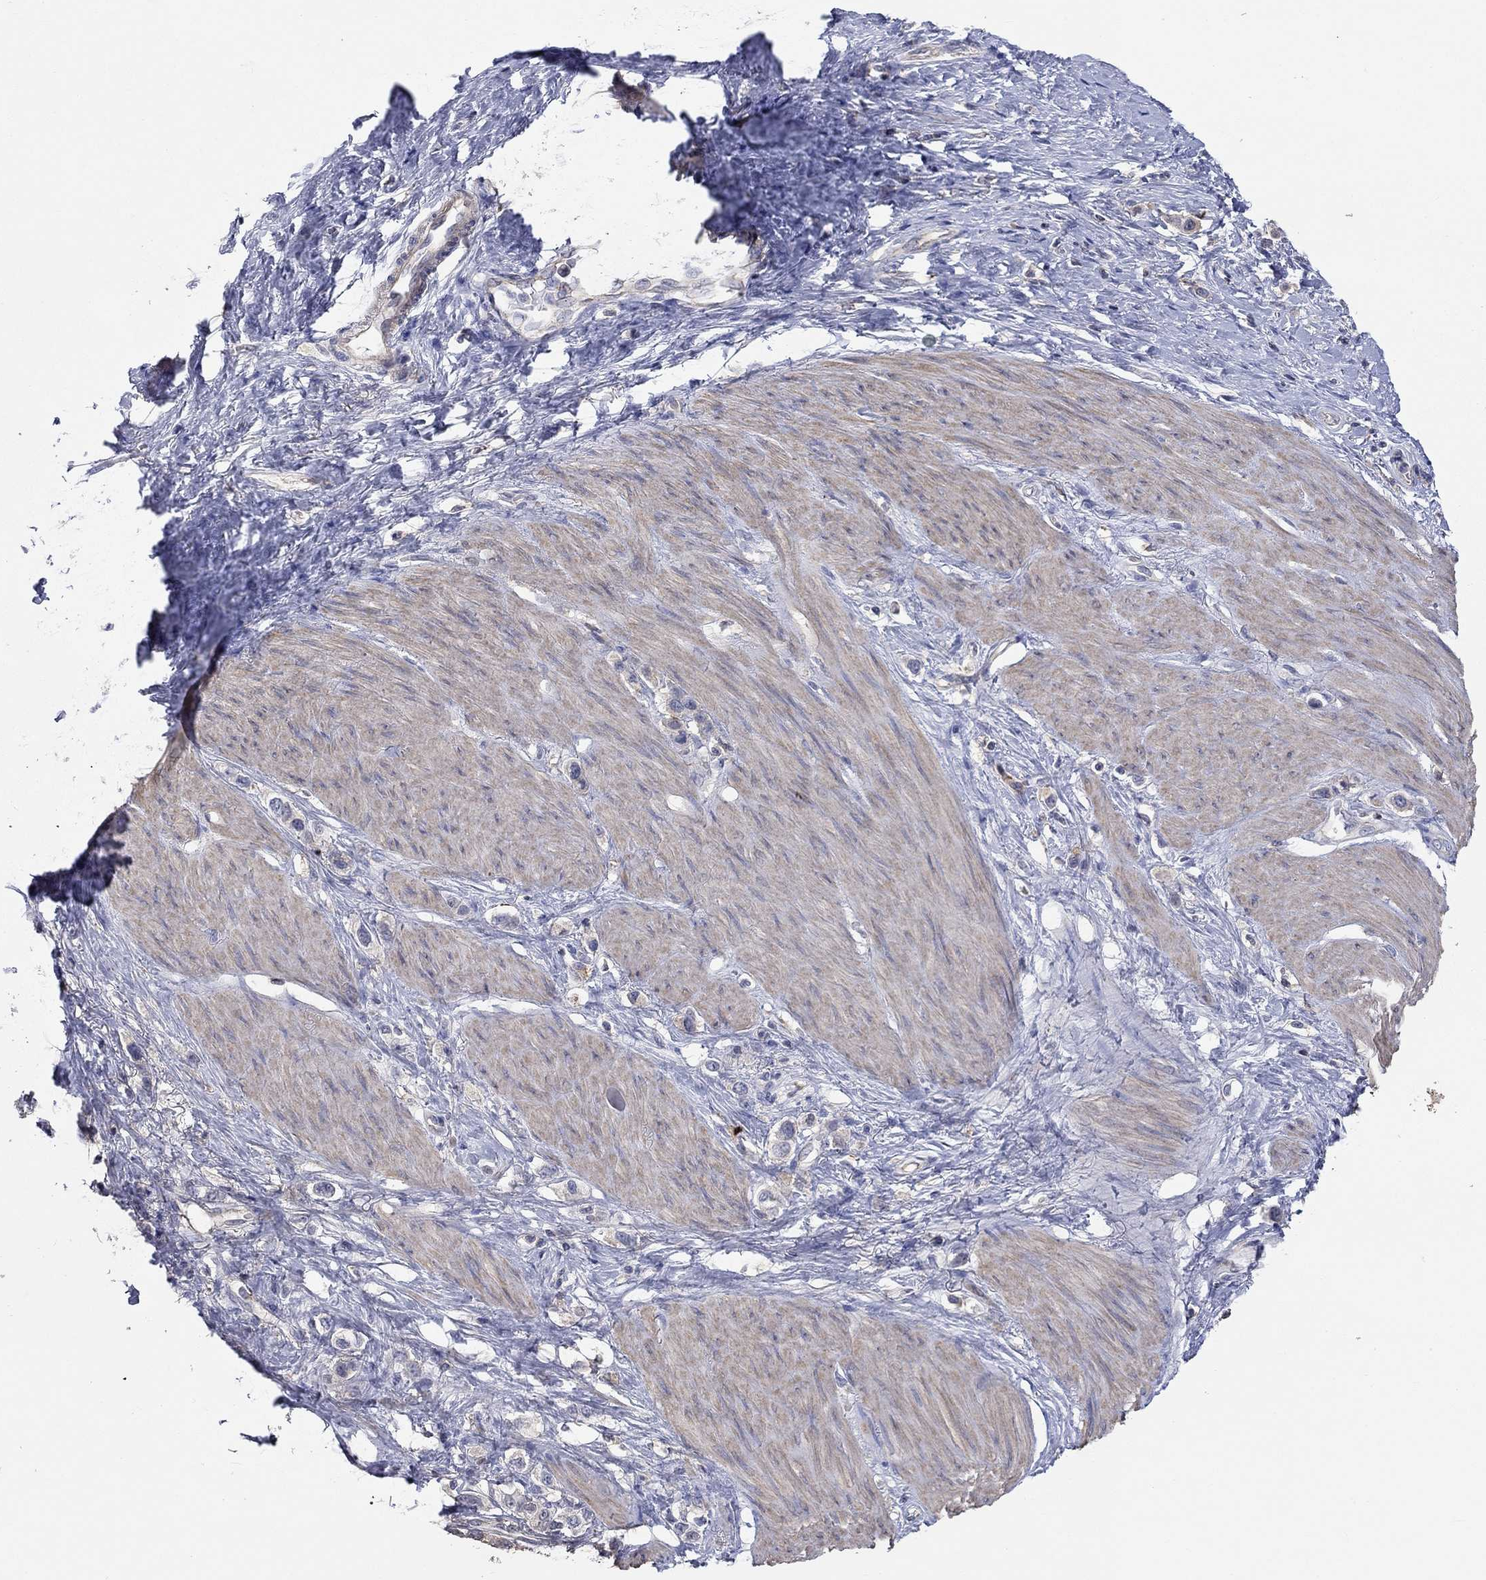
{"staining": {"intensity": "negative", "quantity": "none", "location": "none"}, "tissue": "stomach cancer", "cell_type": "Tumor cells", "image_type": "cancer", "snomed": [{"axis": "morphology", "description": "Normal tissue, NOS"}, {"axis": "morphology", "description": "Adenocarcinoma, NOS"}, {"axis": "morphology", "description": "Adenocarcinoma, High grade"}, {"axis": "topography", "description": "Stomach, upper"}, {"axis": "topography", "description": "Stomach"}], "caption": "The immunohistochemistry (IHC) photomicrograph has no significant expression in tumor cells of stomach cancer (high-grade adenocarcinoma) tissue.", "gene": "PCDHGA10", "patient": {"sex": "female", "age": 65}}